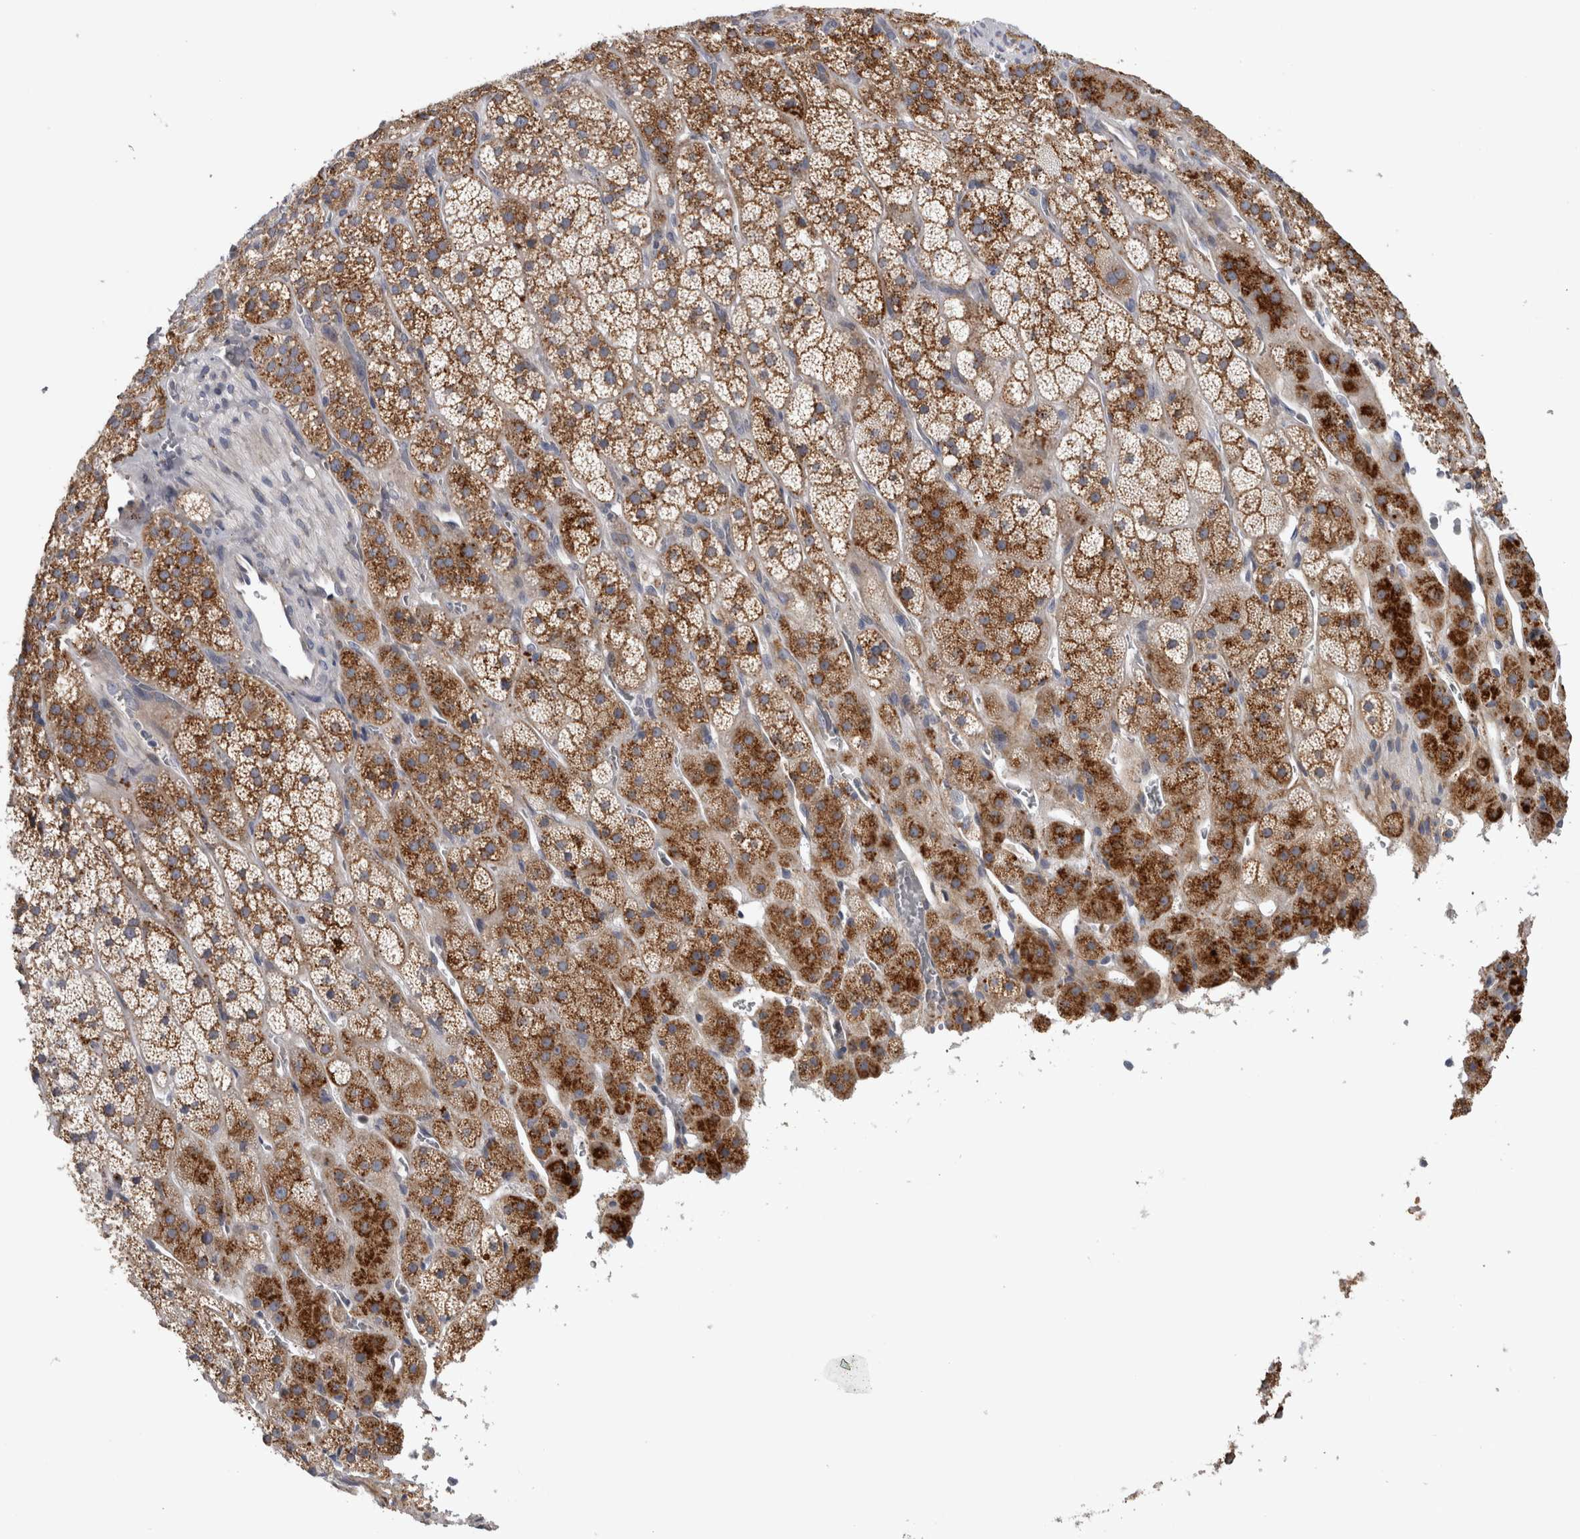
{"staining": {"intensity": "strong", "quantity": ">75%", "location": "cytoplasmic/membranous"}, "tissue": "adrenal gland", "cell_type": "Glandular cells", "image_type": "normal", "snomed": [{"axis": "morphology", "description": "Normal tissue, NOS"}, {"axis": "topography", "description": "Adrenal gland"}], "caption": "Immunohistochemical staining of benign adrenal gland demonstrates high levels of strong cytoplasmic/membranous positivity in about >75% of glandular cells. (DAB IHC with brightfield microscopy, high magnification).", "gene": "ATXN2", "patient": {"sex": "male", "age": 57}}